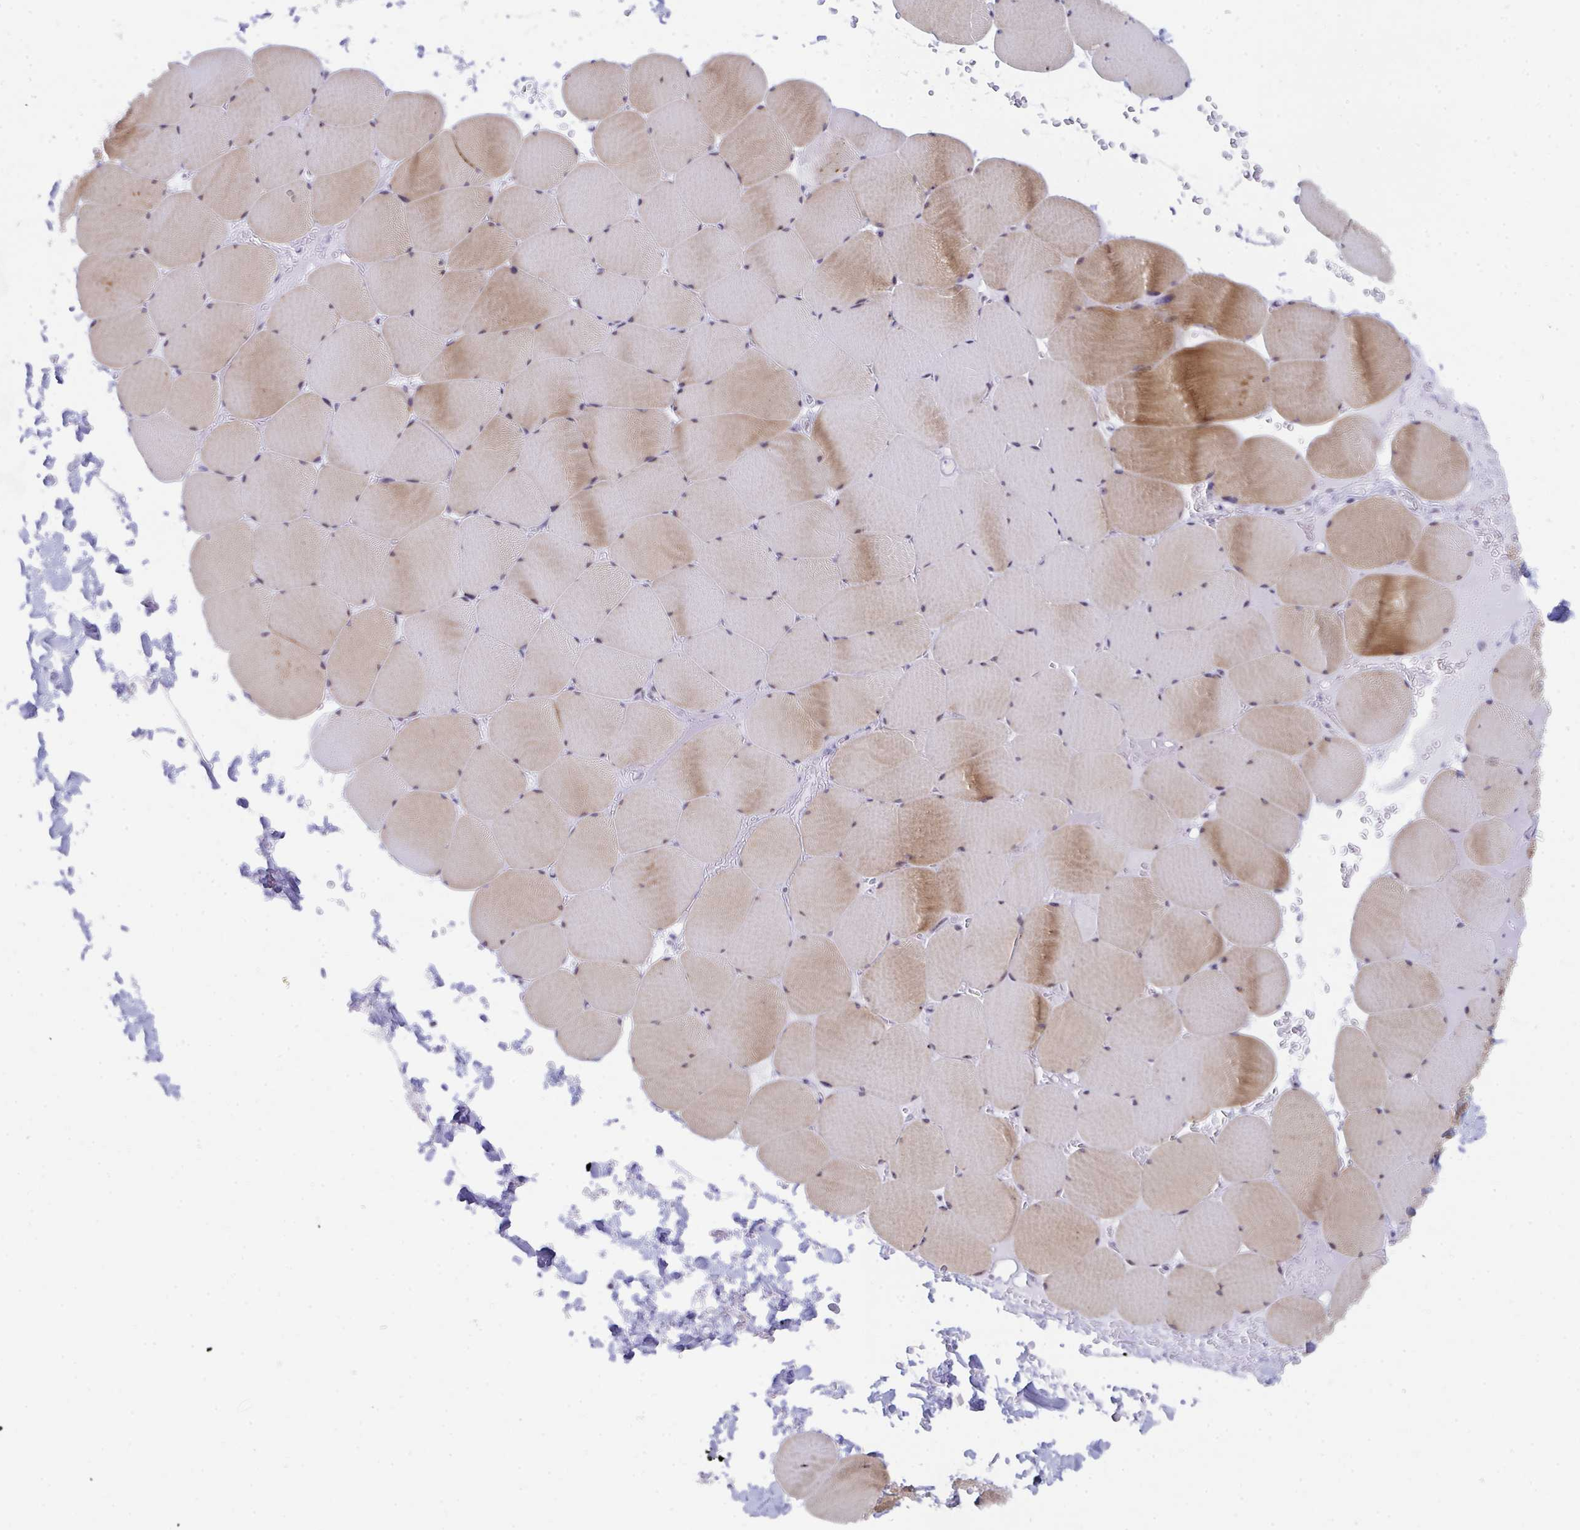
{"staining": {"intensity": "moderate", "quantity": "25%-75%", "location": "cytoplasmic/membranous"}, "tissue": "skeletal muscle", "cell_type": "Myocytes", "image_type": "normal", "snomed": [{"axis": "morphology", "description": "Normal tissue, NOS"}, {"axis": "topography", "description": "Skeletal muscle"}, {"axis": "topography", "description": "Head-Neck"}], "caption": "Skeletal muscle stained with DAB IHC shows medium levels of moderate cytoplasmic/membranous expression in about 25%-75% of myocytes.", "gene": "NOP10", "patient": {"sex": "male", "age": 66}}